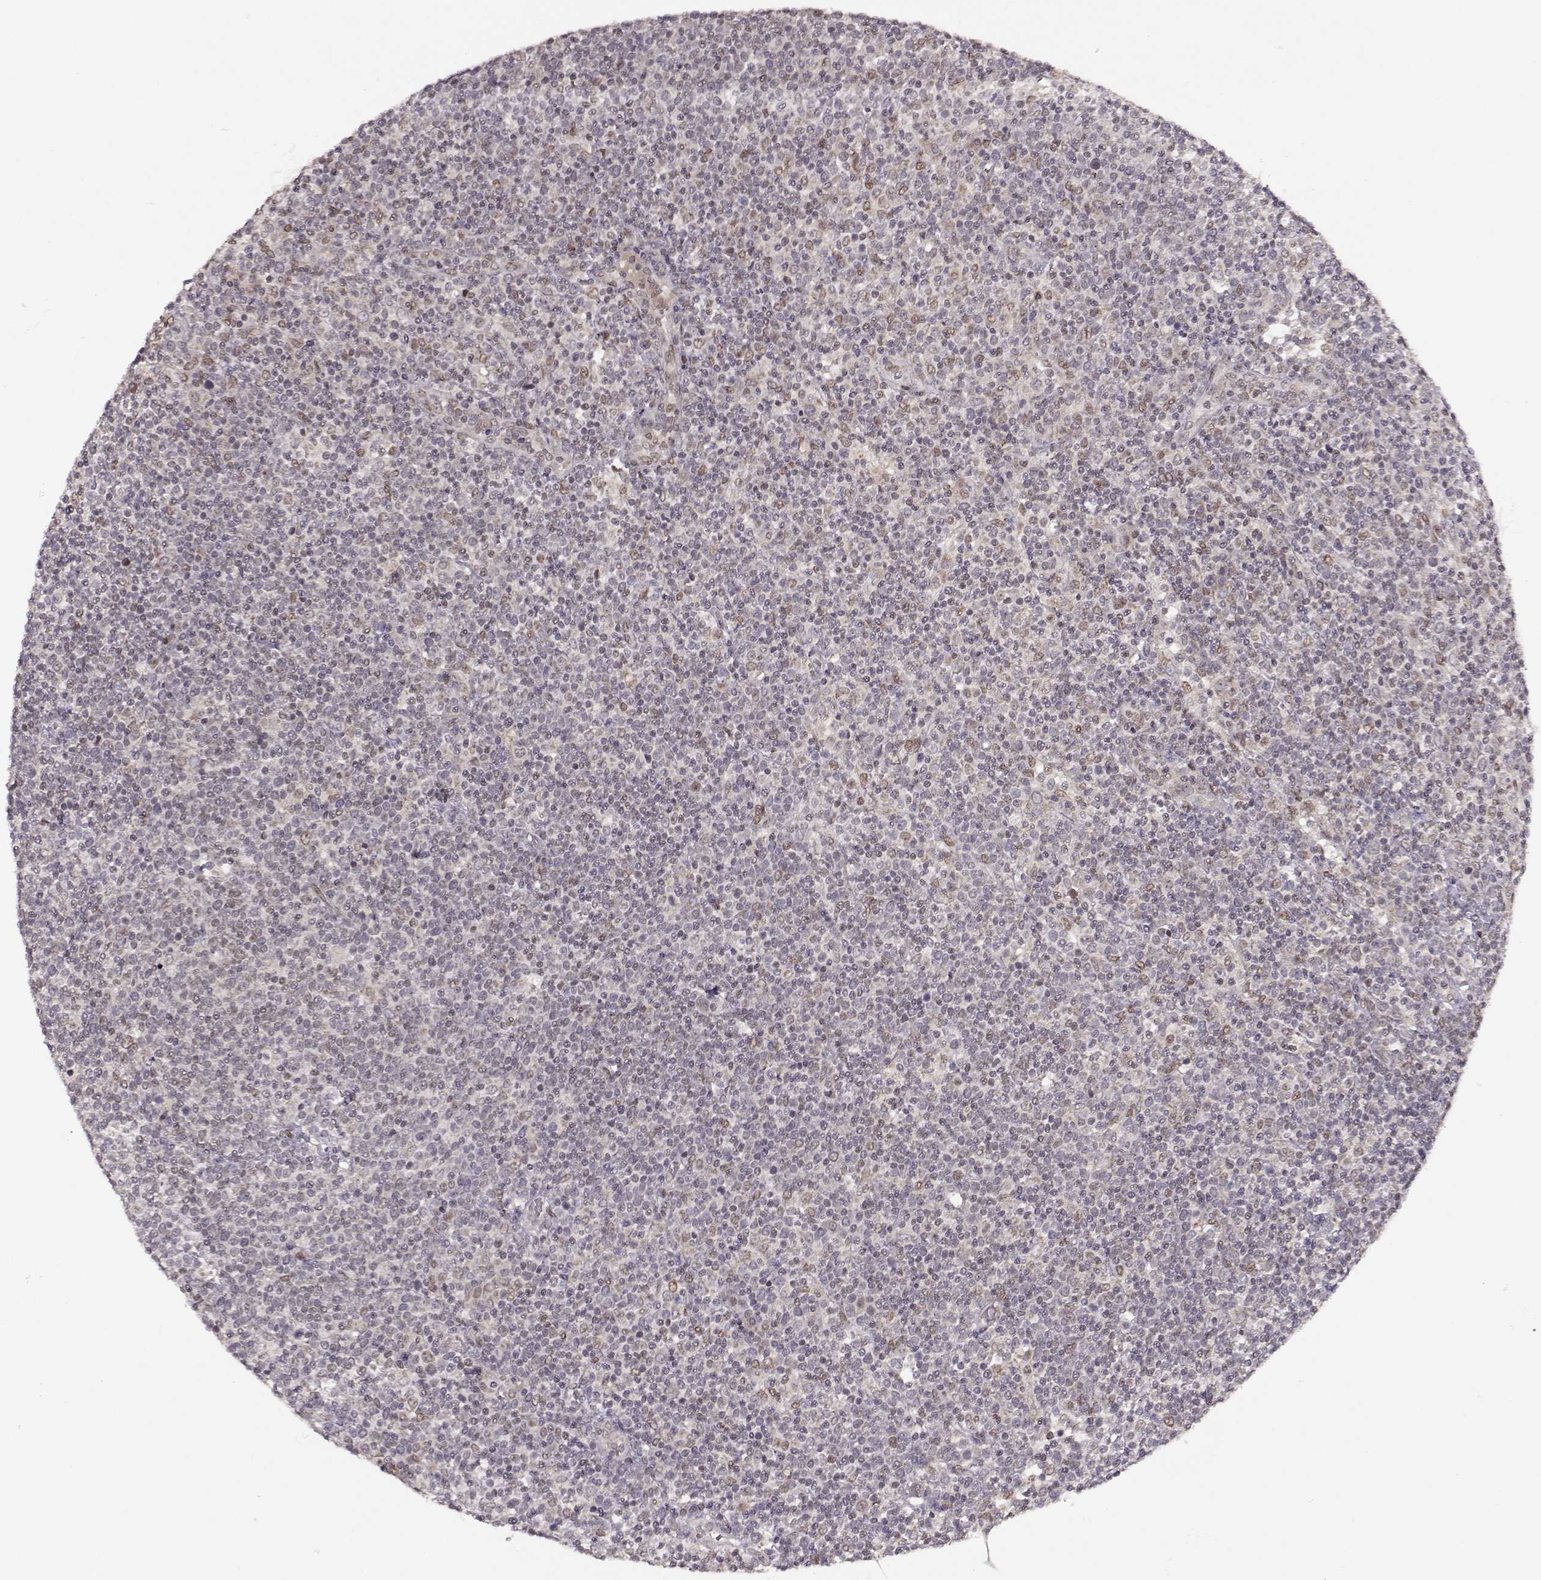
{"staining": {"intensity": "negative", "quantity": "none", "location": "none"}, "tissue": "lymphoma", "cell_type": "Tumor cells", "image_type": "cancer", "snomed": [{"axis": "morphology", "description": "Malignant lymphoma, non-Hodgkin's type, High grade"}, {"axis": "topography", "description": "Lymph node"}], "caption": "High-grade malignant lymphoma, non-Hodgkin's type stained for a protein using immunohistochemistry (IHC) demonstrates no staining tumor cells.", "gene": "RAI1", "patient": {"sex": "male", "age": 61}}